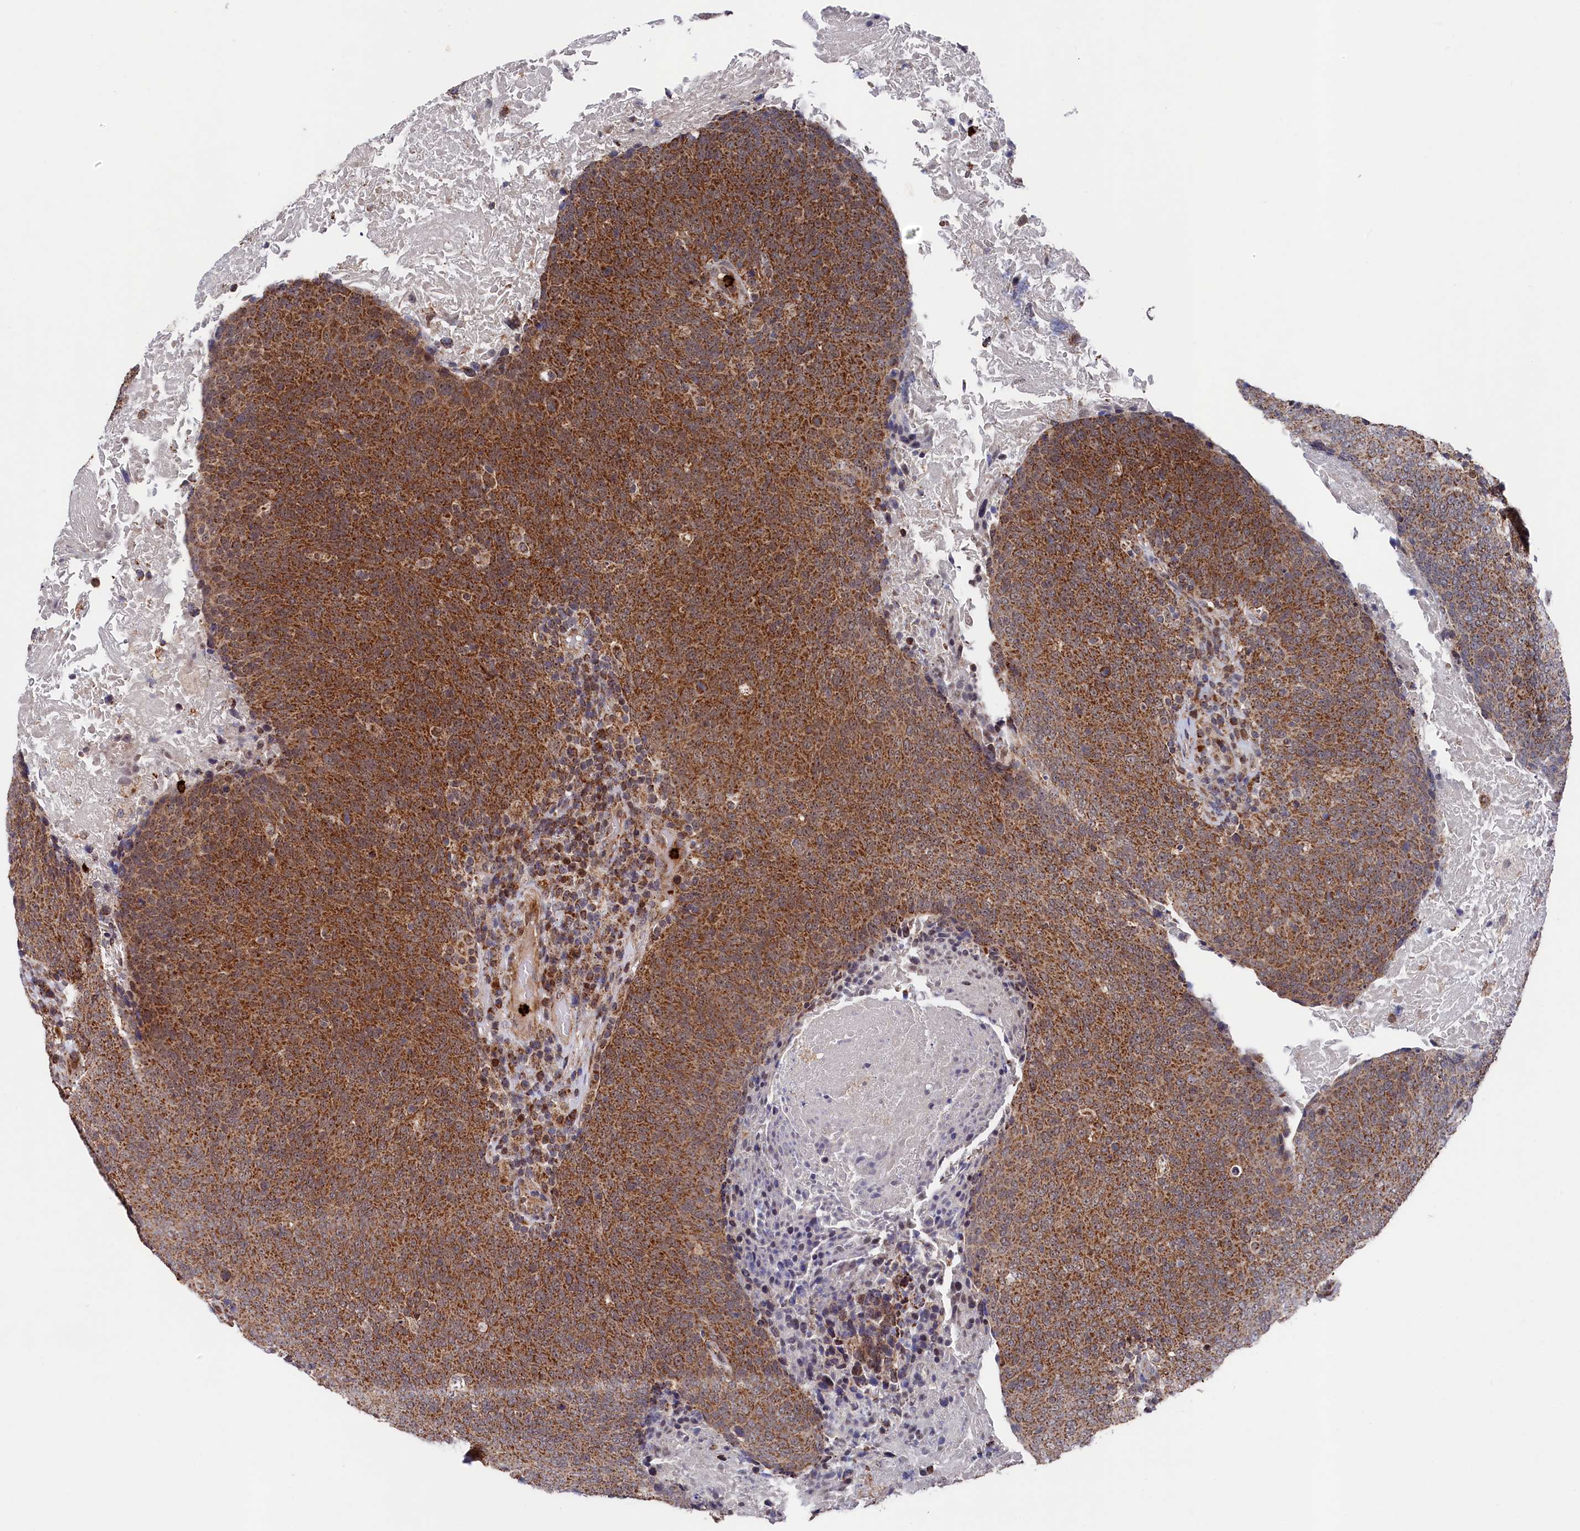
{"staining": {"intensity": "moderate", "quantity": ">75%", "location": "cytoplasmic/membranous"}, "tissue": "head and neck cancer", "cell_type": "Tumor cells", "image_type": "cancer", "snomed": [{"axis": "morphology", "description": "Squamous cell carcinoma, NOS"}, {"axis": "morphology", "description": "Squamous cell carcinoma, metastatic, NOS"}, {"axis": "topography", "description": "Lymph node"}, {"axis": "topography", "description": "Head-Neck"}], "caption": "Head and neck squamous cell carcinoma was stained to show a protein in brown. There is medium levels of moderate cytoplasmic/membranous positivity in approximately >75% of tumor cells.", "gene": "CHCHD1", "patient": {"sex": "male", "age": 62}}